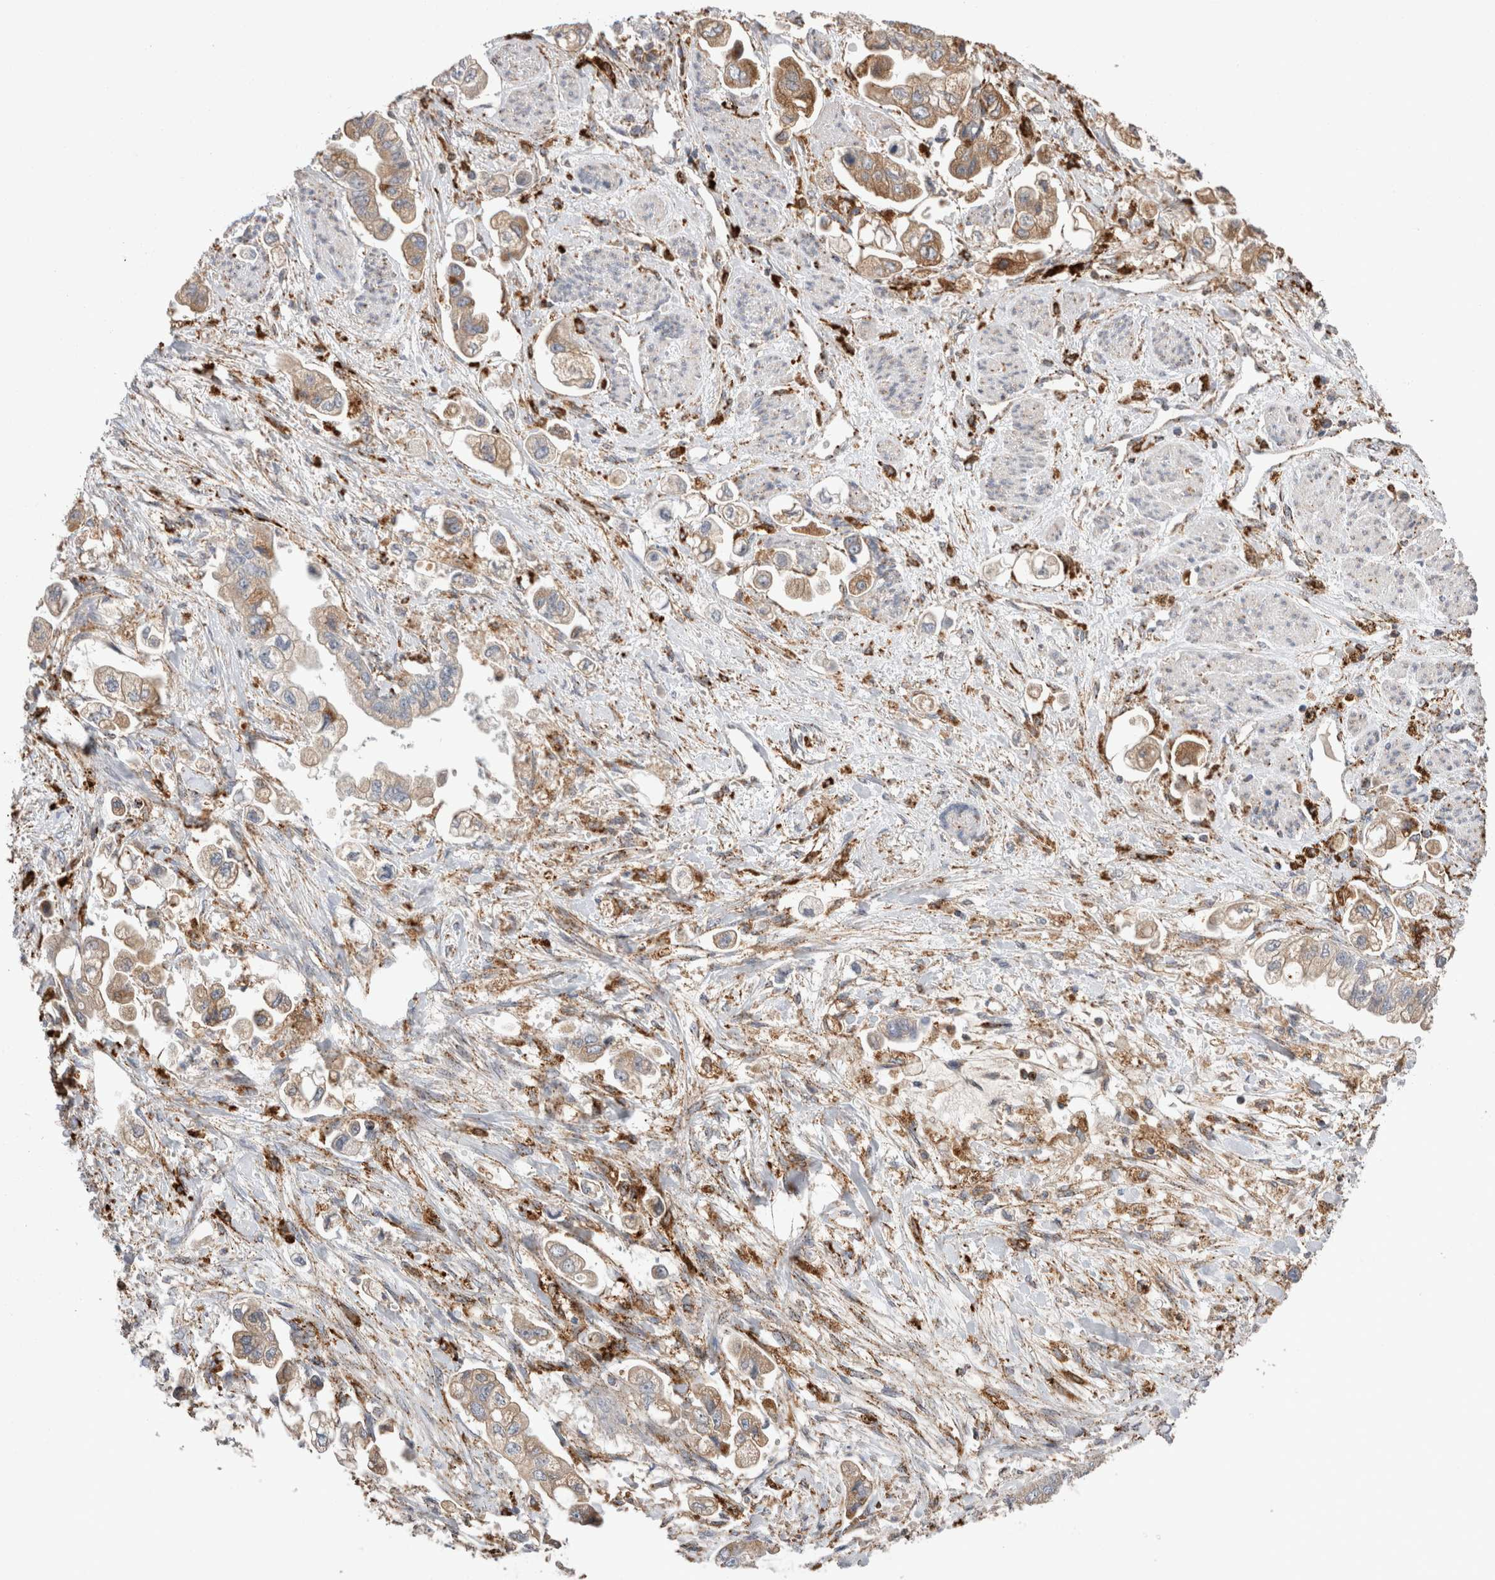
{"staining": {"intensity": "weak", "quantity": ">75%", "location": "cytoplasmic/membranous"}, "tissue": "stomach cancer", "cell_type": "Tumor cells", "image_type": "cancer", "snomed": [{"axis": "morphology", "description": "Adenocarcinoma, NOS"}, {"axis": "topography", "description": "Stomach"}], "caption": "Weak cytoplasmic/membranous expression is appreciated in about >75% of tumor cells in stomach cancer (adenocarcinoma).", "gene": "CTSA", "patient": {"sex": "male", "age": 62}}